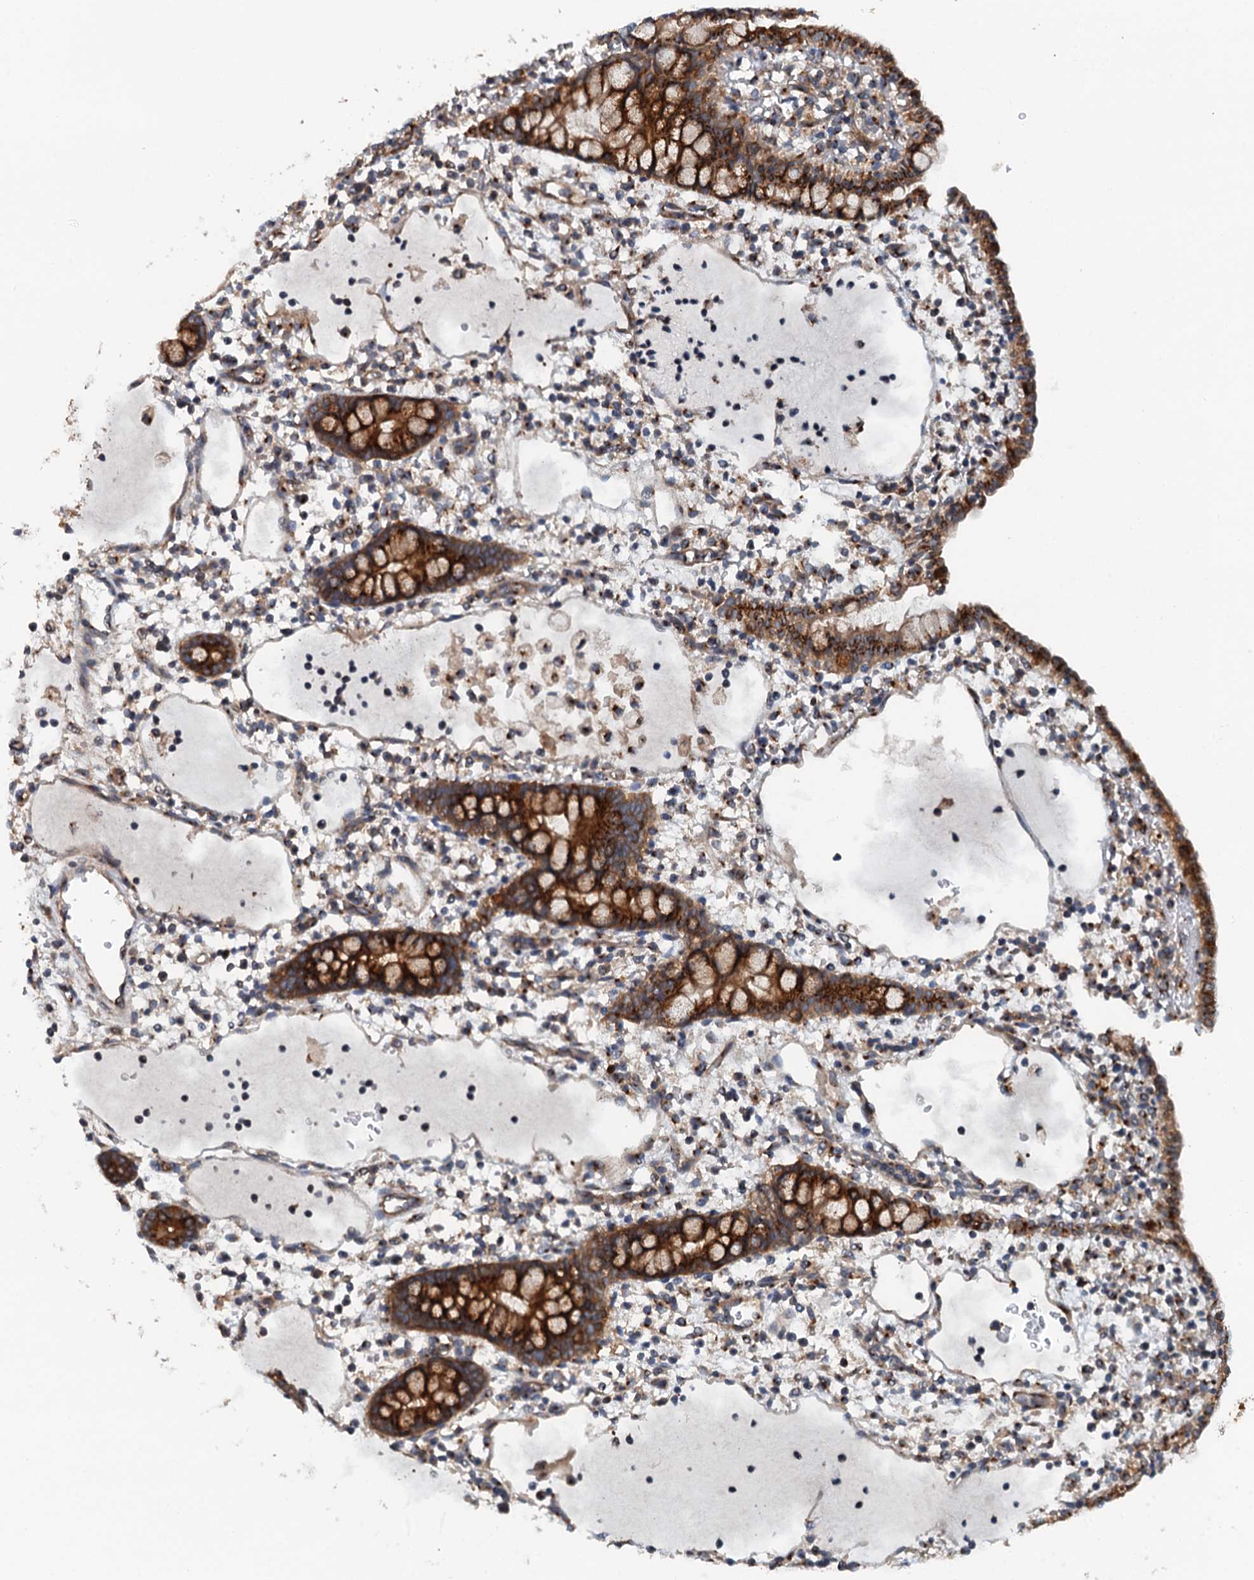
{"staining": {"intensity": "strong", "quantity": ">75%", "location": "cytoplasmic/membranous"}, "tissue": "small intestine", "cell_type": "Glandular cells", "image_type": "normal", "snomed": [{"axis": "morphology", "description": "Normal tissue, NOS"}, {"axis": "morphology", "description": "Developmental malformation"}, {"axis": "topography", "description": "Small intestine"}], "caption": "Human small intestine stained for a protein (brown) exhibits strong cytoplasmic/membranous positive staining in about >75% of glandular cells.", "gene": "COG3", "patient": {"sex": "male"}}